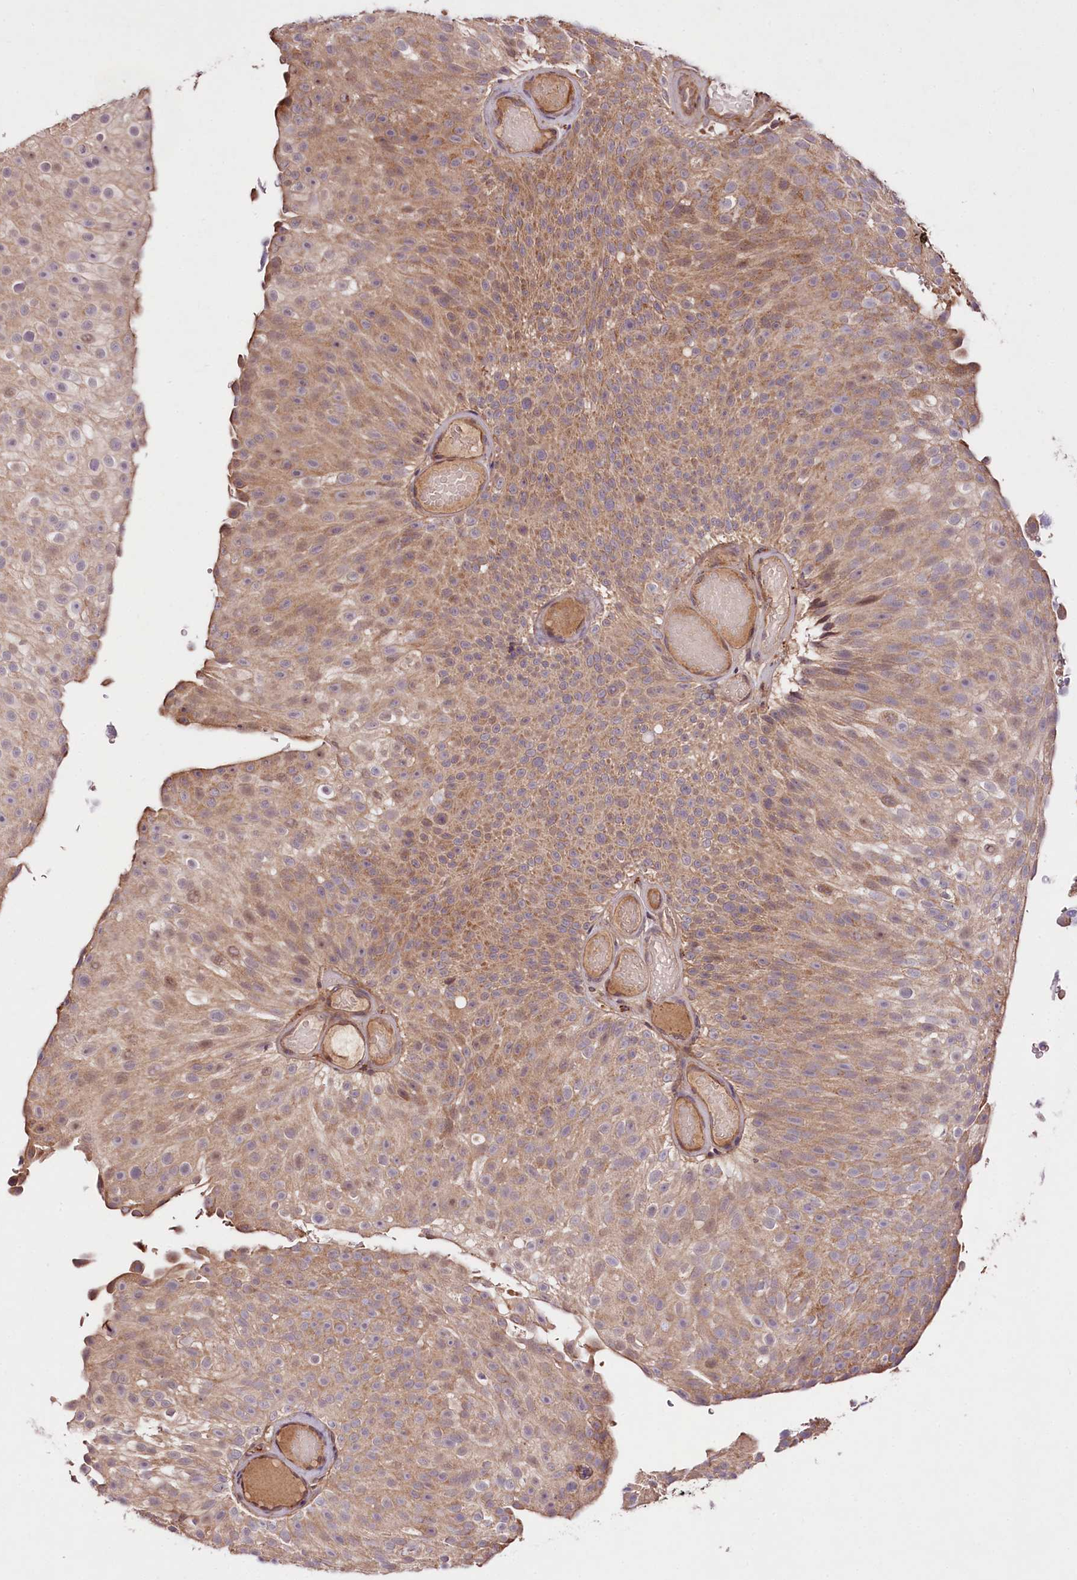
{"staining": {"intensity": "moderate", "quantity": ">75%", "location": "cytoplasmic/membranous"}, "tissue": "urothelial cancer", "cell_type": "Tumor cells", "image_type": "cancer", "snomed": [{"axis": "morphology", "description": "Urothelial carcinoma, Low grade"}, {"axis": "topography", "description": "Urinary bladder"}], "caption": "Immunohistochemistry (IHC) photomicrograph of urothelial carcinoma (low-grade) stained for a protein (brown), which shows medium levels of moderate cytoplasmic/membranous staining in approximately >75% of tumor cells.", "gene": "TNPO3", "patient": {"sex": "male", "age": 78}}